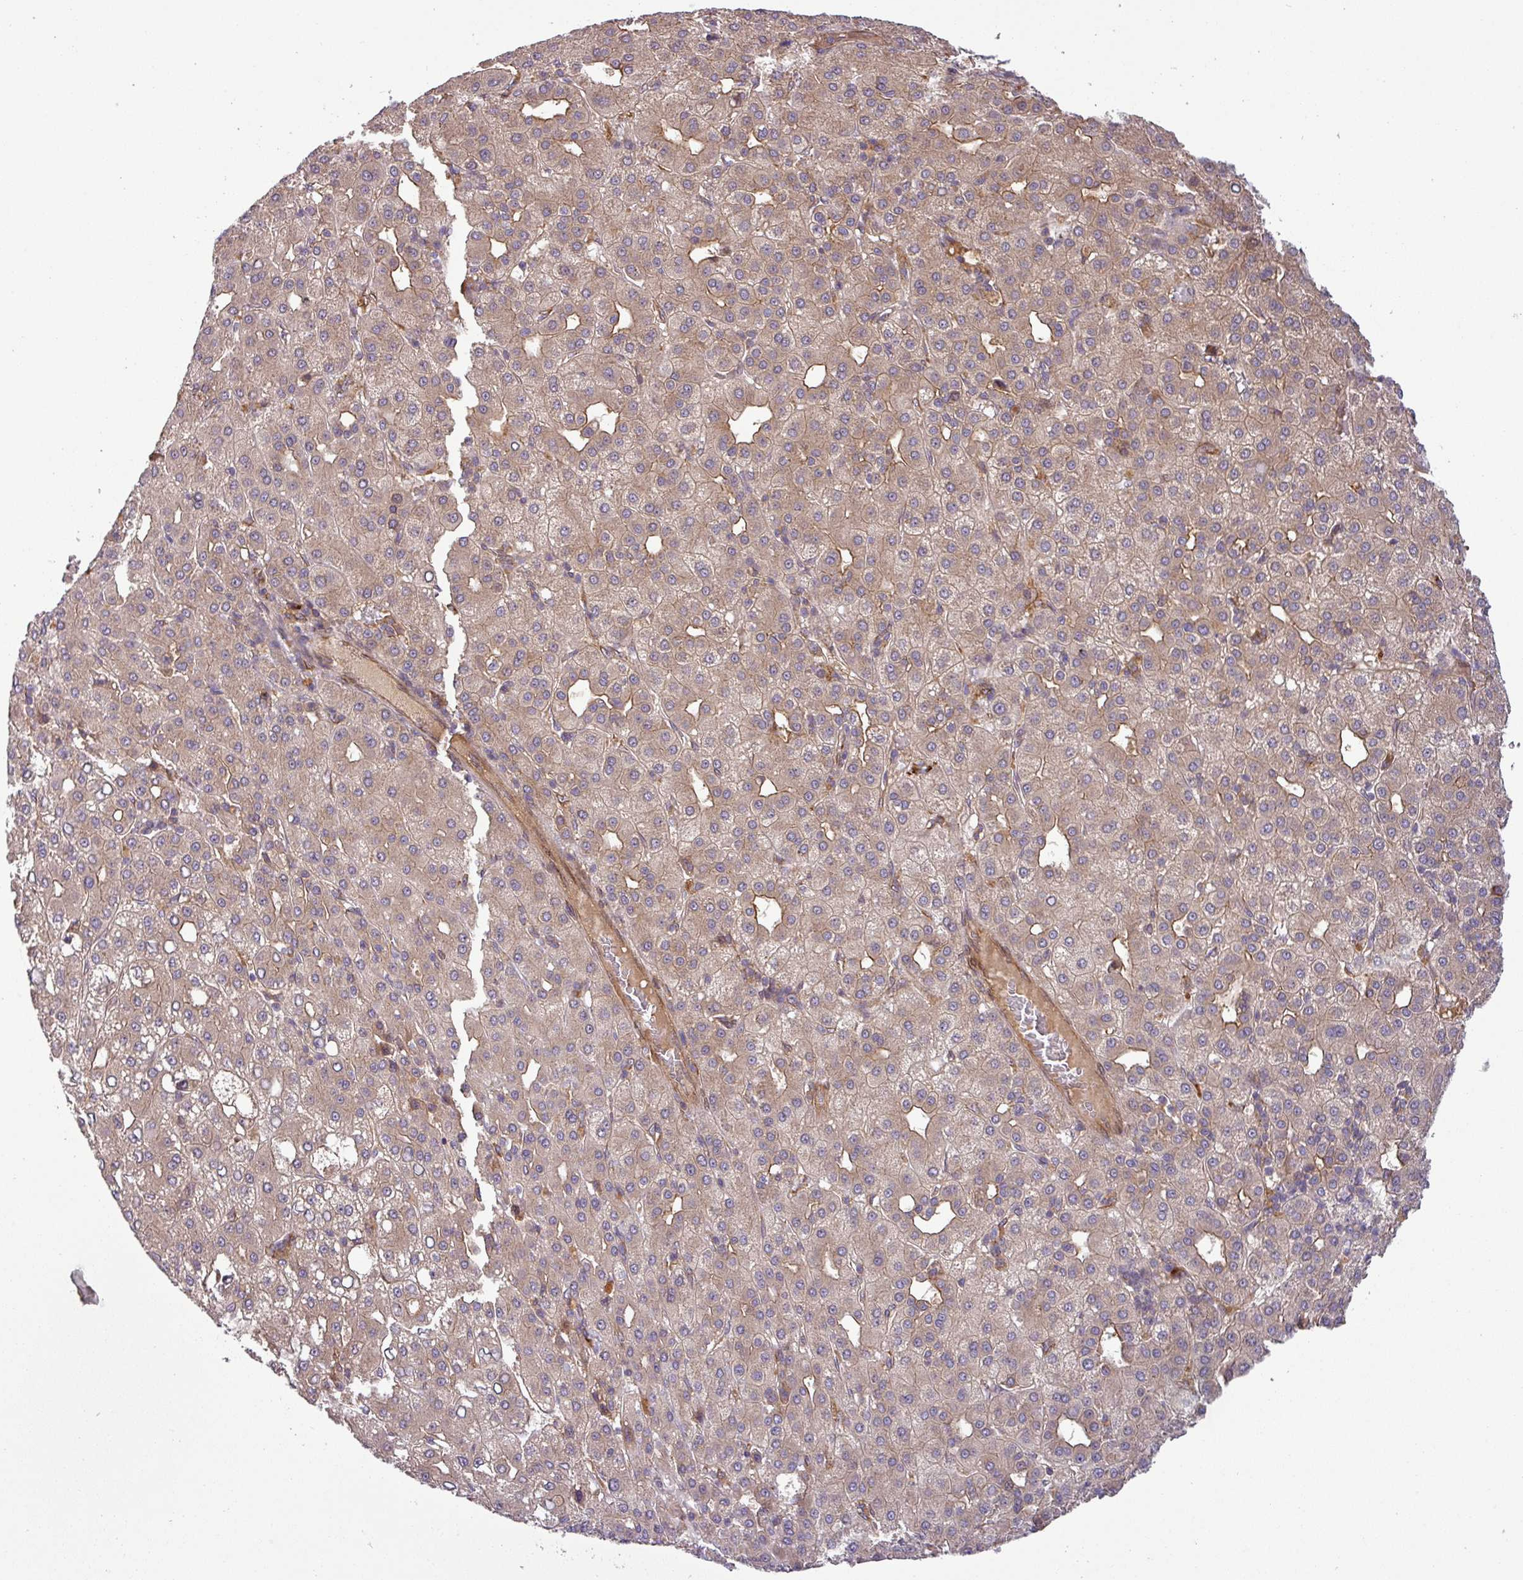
{"staining": {"intensity": "weak", "quantity": ">75%", "location": "cytoplasmic/membranous"}, "tissue": "liver cancer", "cell_type": "Tumor cells", "image_type": "cancer", "snomed": [{"axis": "morphology", "description": "Carcinoma, Hepatocellular, NOS"}, {"axis": "topography", "description": "Liver"}], "caption": "Weak cytoplasmic/membranous staining is identified in about >75% of tumor cells in hepatocellular carcinoma (liver).", "gene": "ART1", "patient": {"sex": "male", "age": 65}}